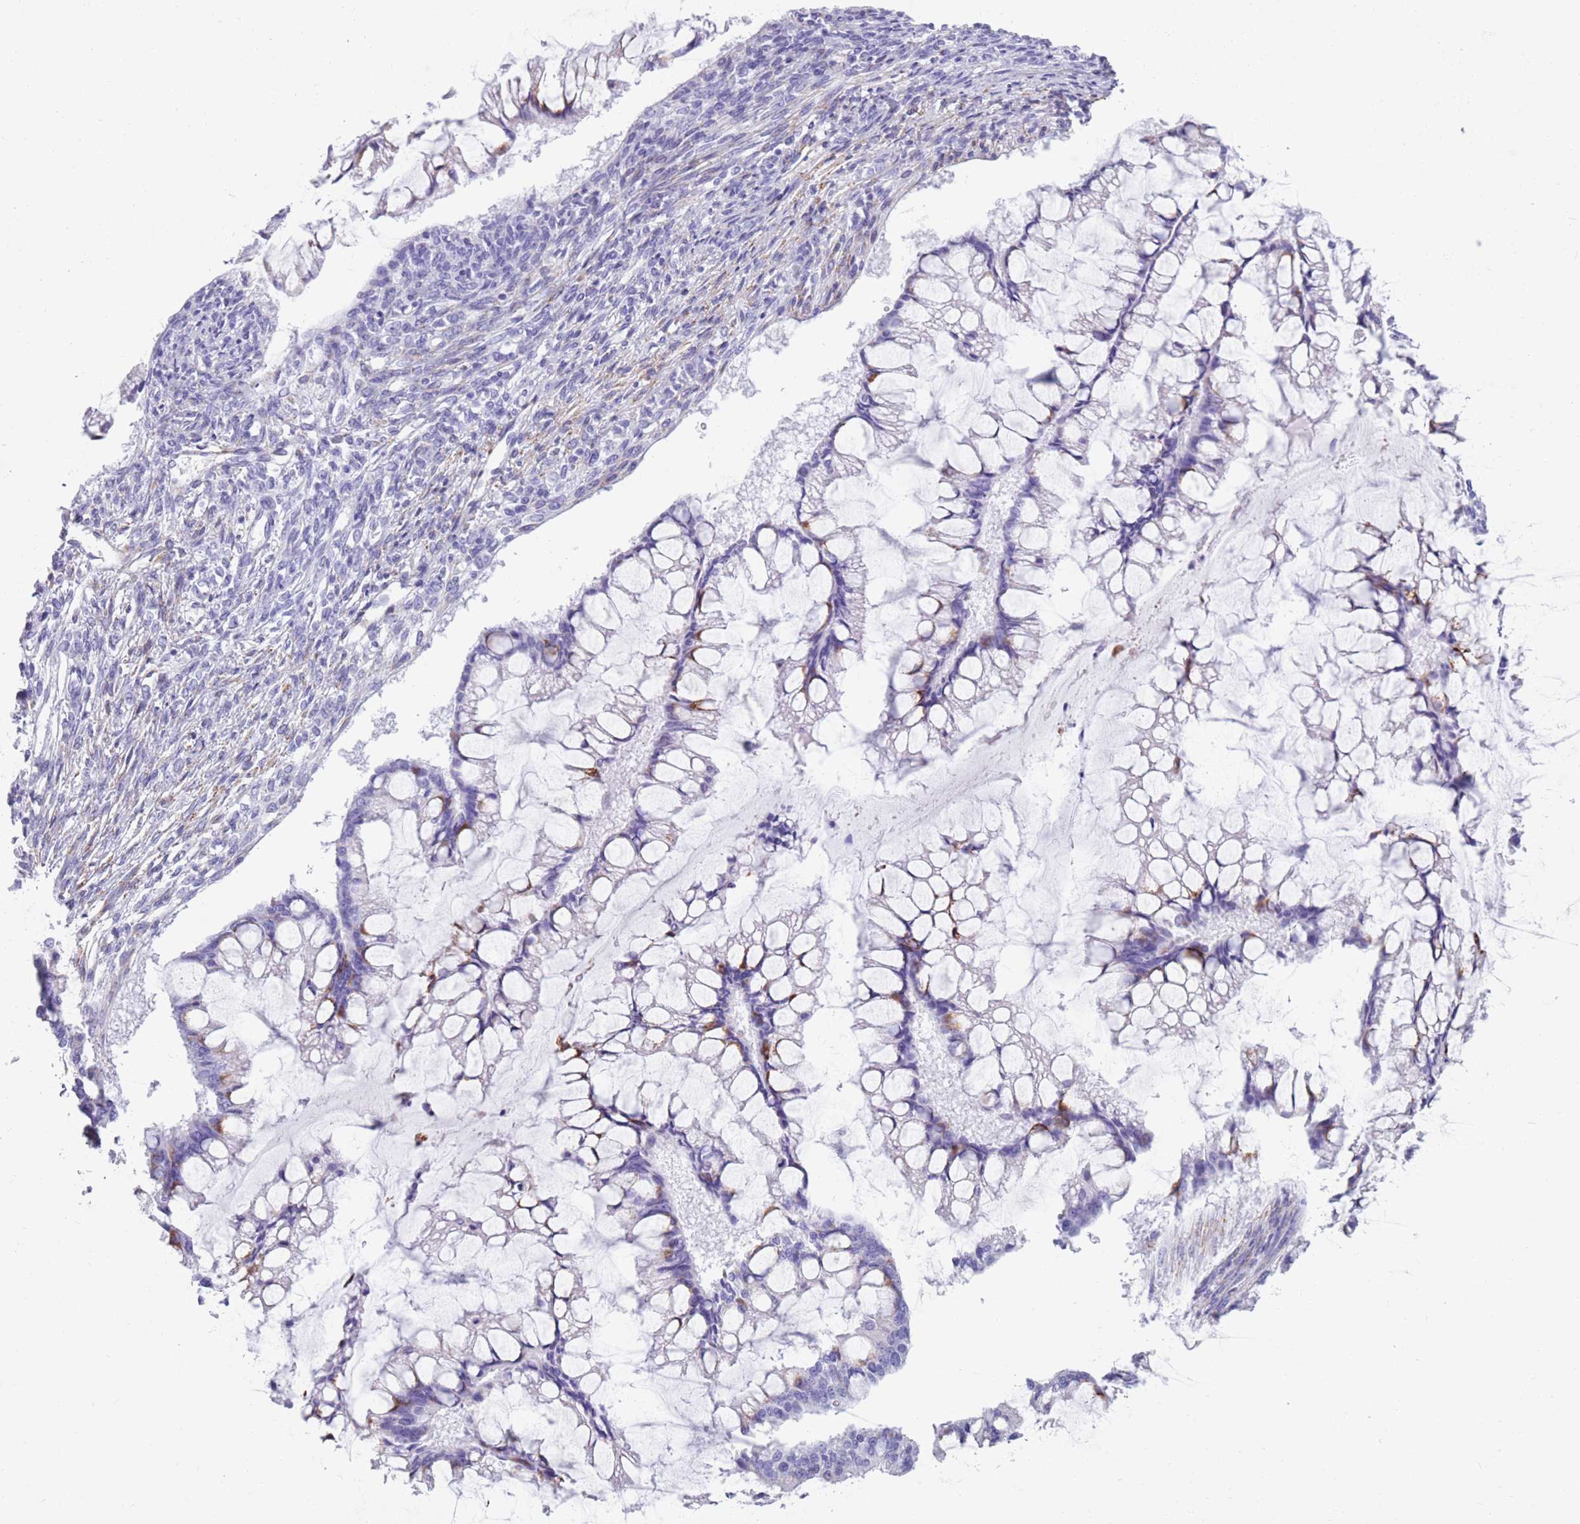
{"staining": {"intensity": "negative", "quantity": "none", "location": "none"}, "tissue": "ovarian cancer", "cell_type": "Tumor cells", "image_type": "cancer", "snomed": [{"axis": "morphology", "description": "Cystadenocarcinoma, mucinous, NOS"}, {"axis": "topography", "description": "Ovary"}], "caption": "DAB immunohistochemical staining of ovarian mucinous cystadenocarcinoma demonstrates no significant staining in tumor cells. The staining is performed using DAB (3,3'-diaminobenzidine) brown chromogen with nuclei counter-stained in using hematoxylin.", "gene": "LY6G5B", "patient": {"sex": "female", "age": 73}}